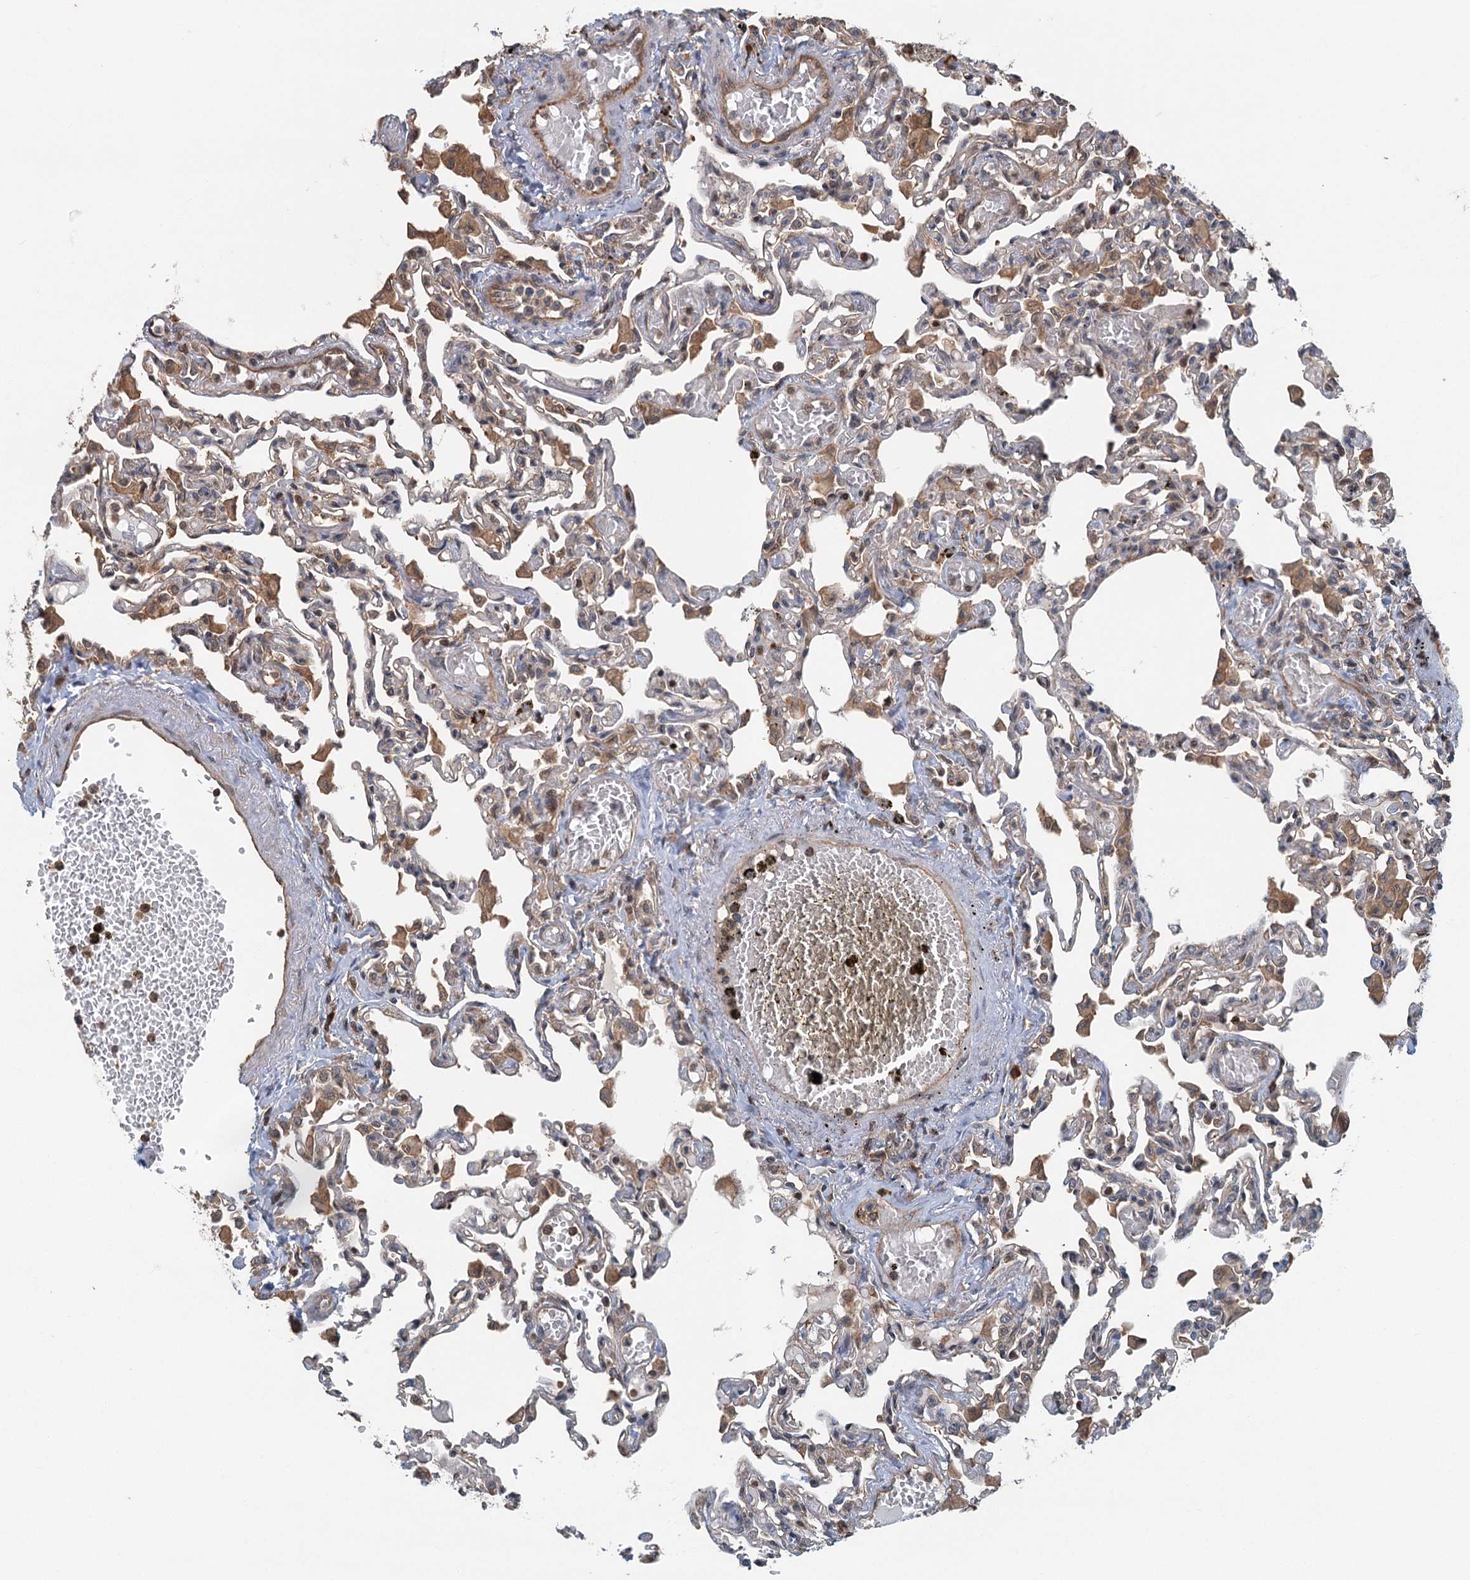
{"staining": {"intensity": "weak", "quantity": "<25%", "location": "cytoplasmic/membranous"}, "tissue": "lung", "cell_type": "Alveolar cells", "image_type": "normal", "snomed": [{"axis": "morphology", "description": "Normal tissue, NOS"}, {"axis": "topography", "description": "Bronchus"}, {"axis": "topography", "description": "Lung"}], "caption": "Immunohistochemistry (IHC) micrograph of unremarkable lung: lung stained with DAB (3,3'-diaminobenzidine) reveals no significant protein staining in alveolar cells. (DAB (3,3'-diaminobenzidine) IHC, high magnification).", "gene": "ZNF527", "patient": {"sex": "female", "age": 49}}